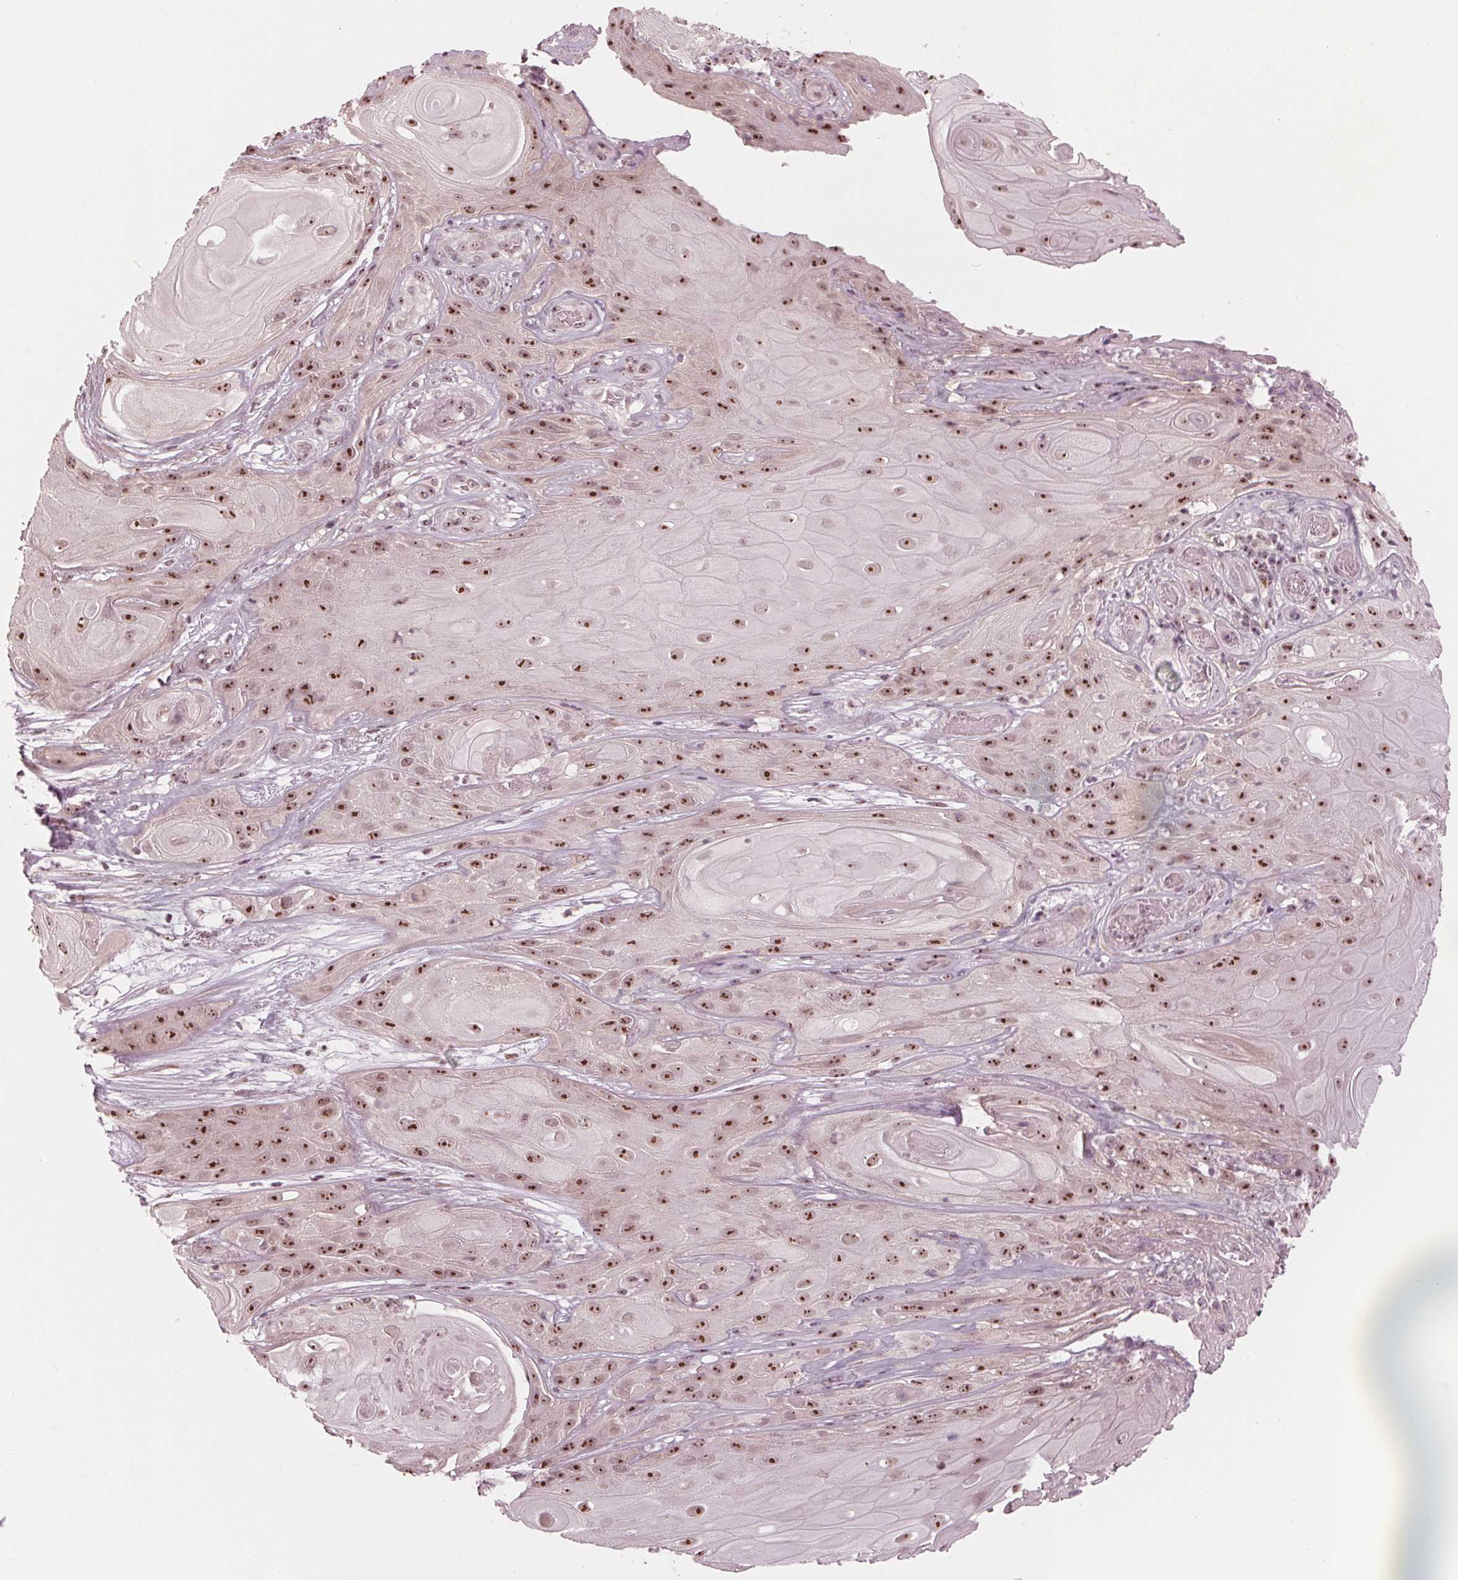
{"staining": {"intensity": "strong", "quantity": ">75%", "location": "nuclear"}, "tissue": "skin cancer", "cell_type": "Tumor cells", "image_type": "cancer", "snomed": [{"axis": "morphology", "description": "Squamous cell carcinoma, NOS"}, {"axis": "topography", "description": "Skin"}], "caption": "Tumor cells demonstrate high levels of strong nuclear positivity in approximately >75% of cells in squamous cell carcinoma (skin).", "gene": "SLX4", "patient": {"sex": "male", "age": 62}}